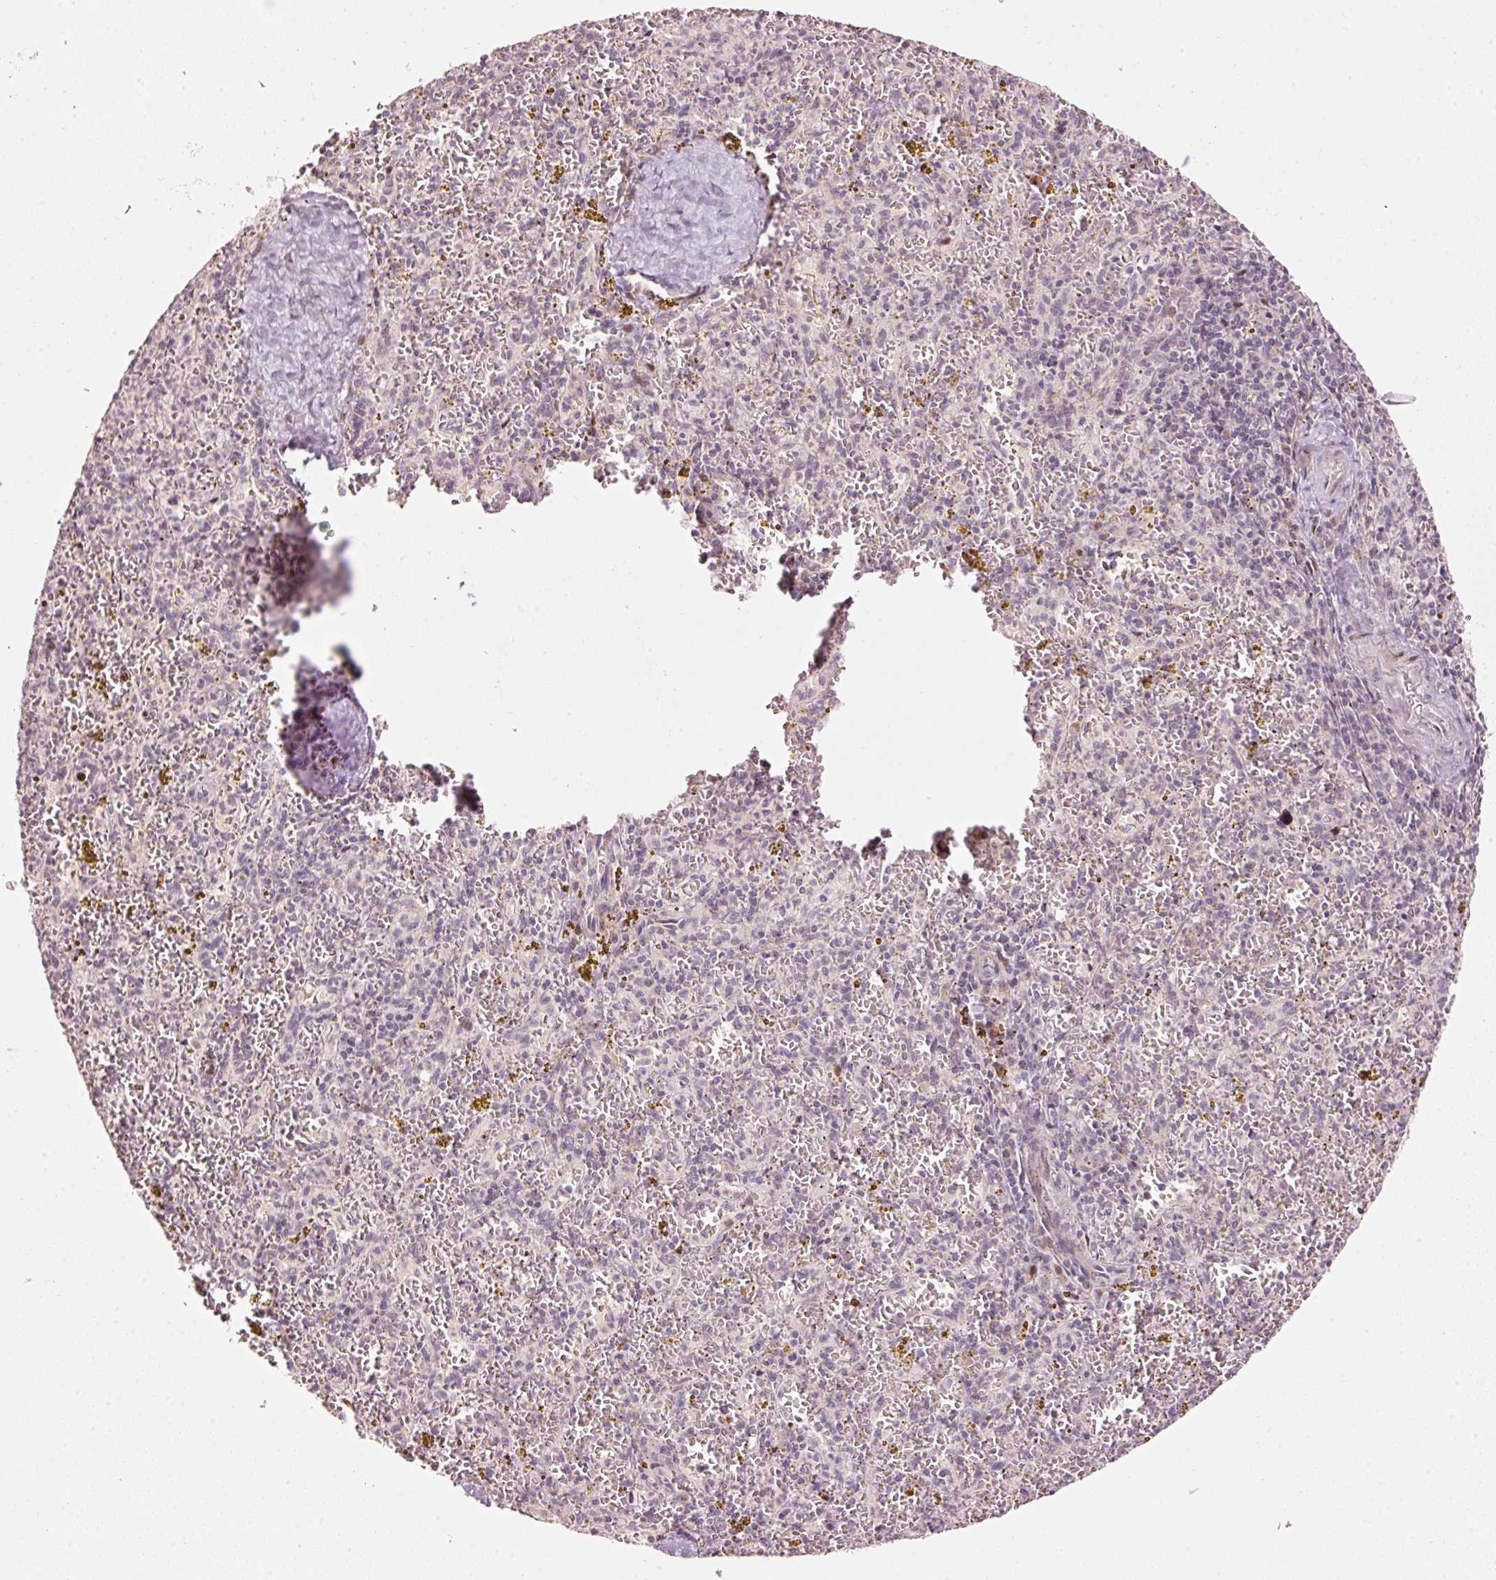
{"staining": {"intensity": "negative", "quantity": "none", "location": "none"}, "tissue": "spleen", "cell_type": "Cells in red pulp", "image_type": "normal", "snomed": [{"axis": "morphology", "description": "Normal tissue, NOS"}, {"axis": "topography", "description": "Spleen"}], "caption": "Cells in red pulp show no significant expression in normal spleen. (Brightfield microscopy of DAB IHC at high magnification).", "gene": "TOB2", "patient": {"sex": "male", "age": 57}}